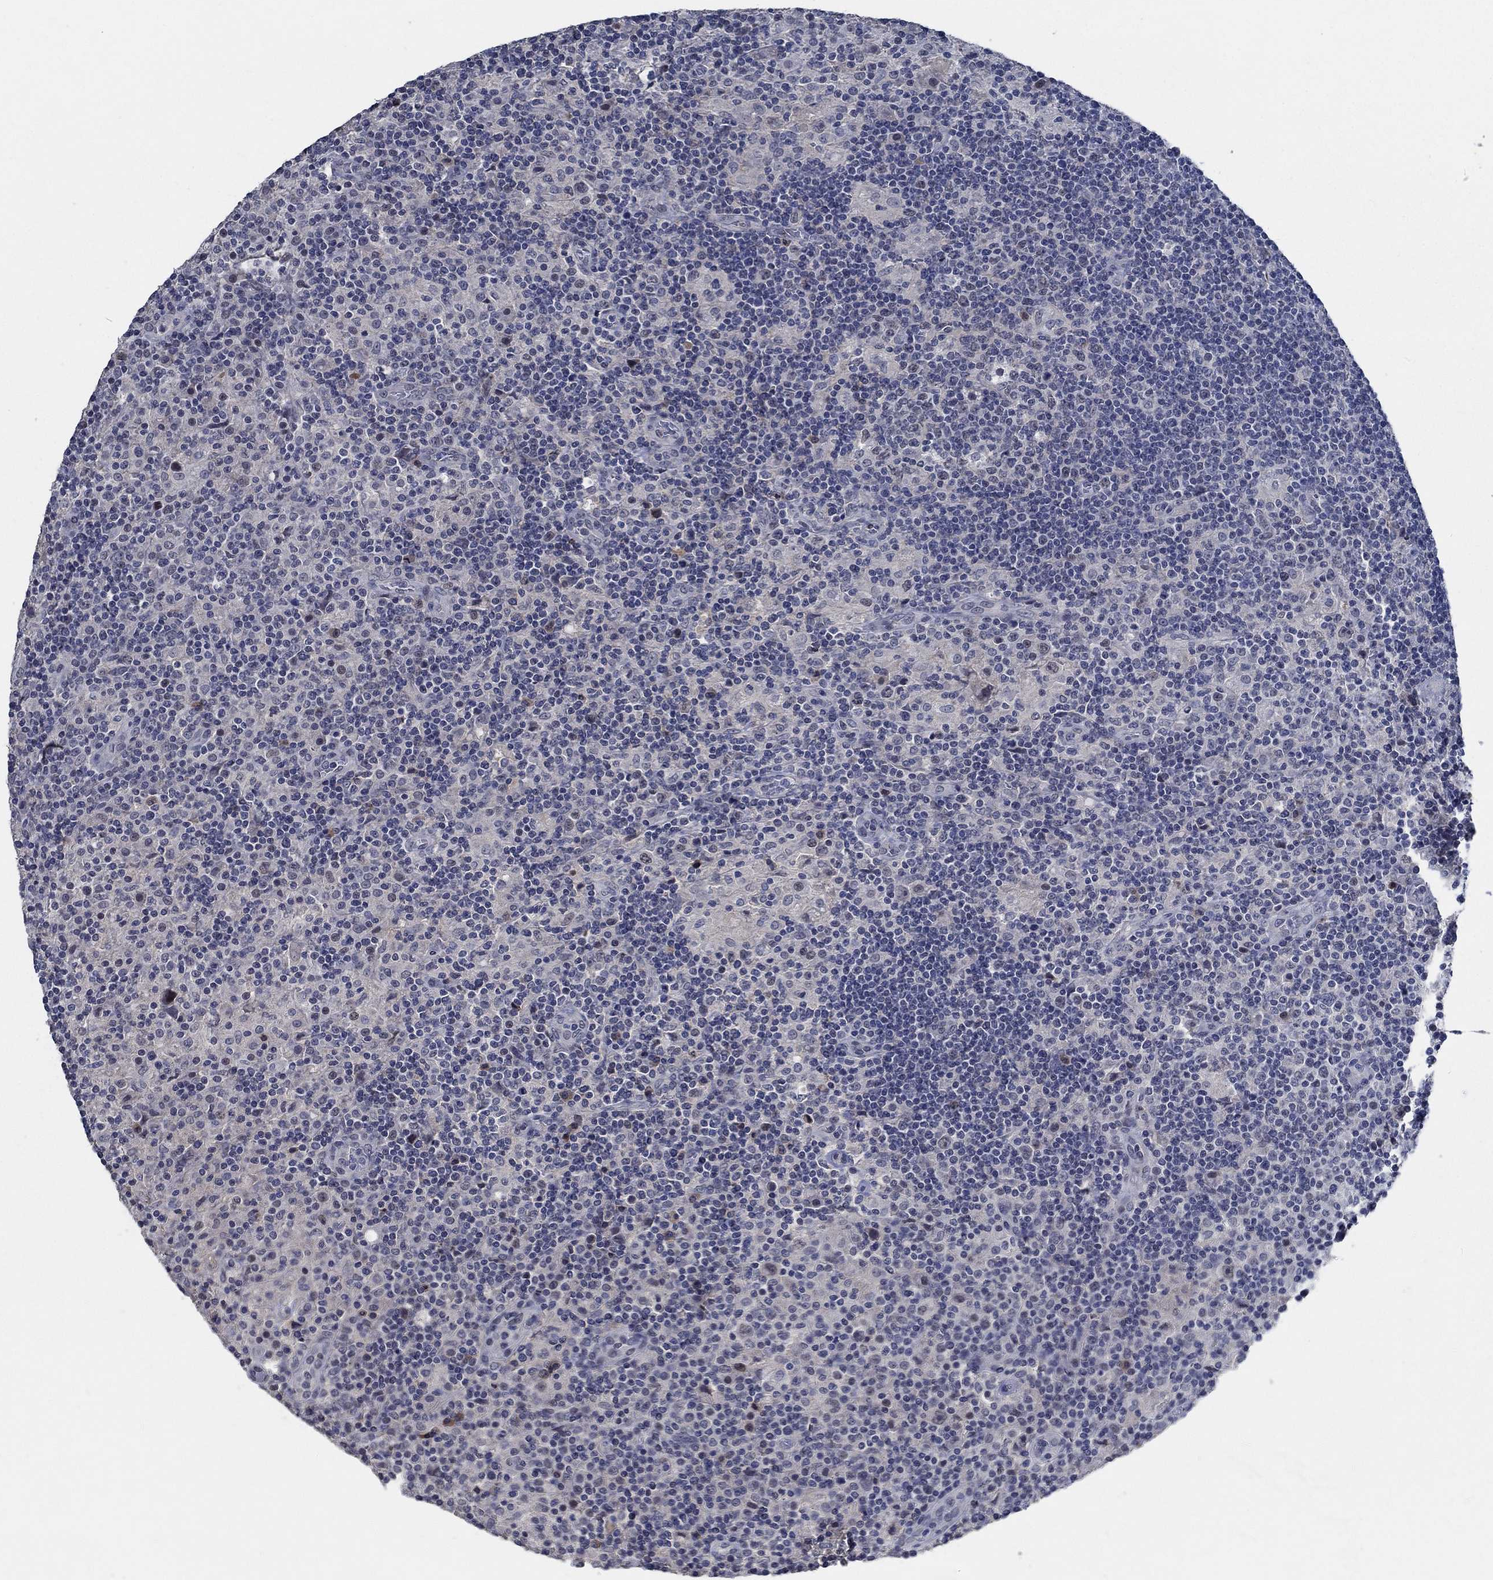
{"staining": {"intensity": "negative", "quantity": "none", "location": "none"}, "tissue": "lymphoma", "cell_type": "Tumor cells", "image_type": "cancer", "snomed": [{"axis": "morphology", "description": "Hodgkin's disease, NOS"}, {"axis": "topography", "description": "Lymph node"}], "caption": "Tumor cells show no significant protein positivity in lymphoma.", "gene": "OBSCN", "patient": {"sex": "male", "age": 70}}